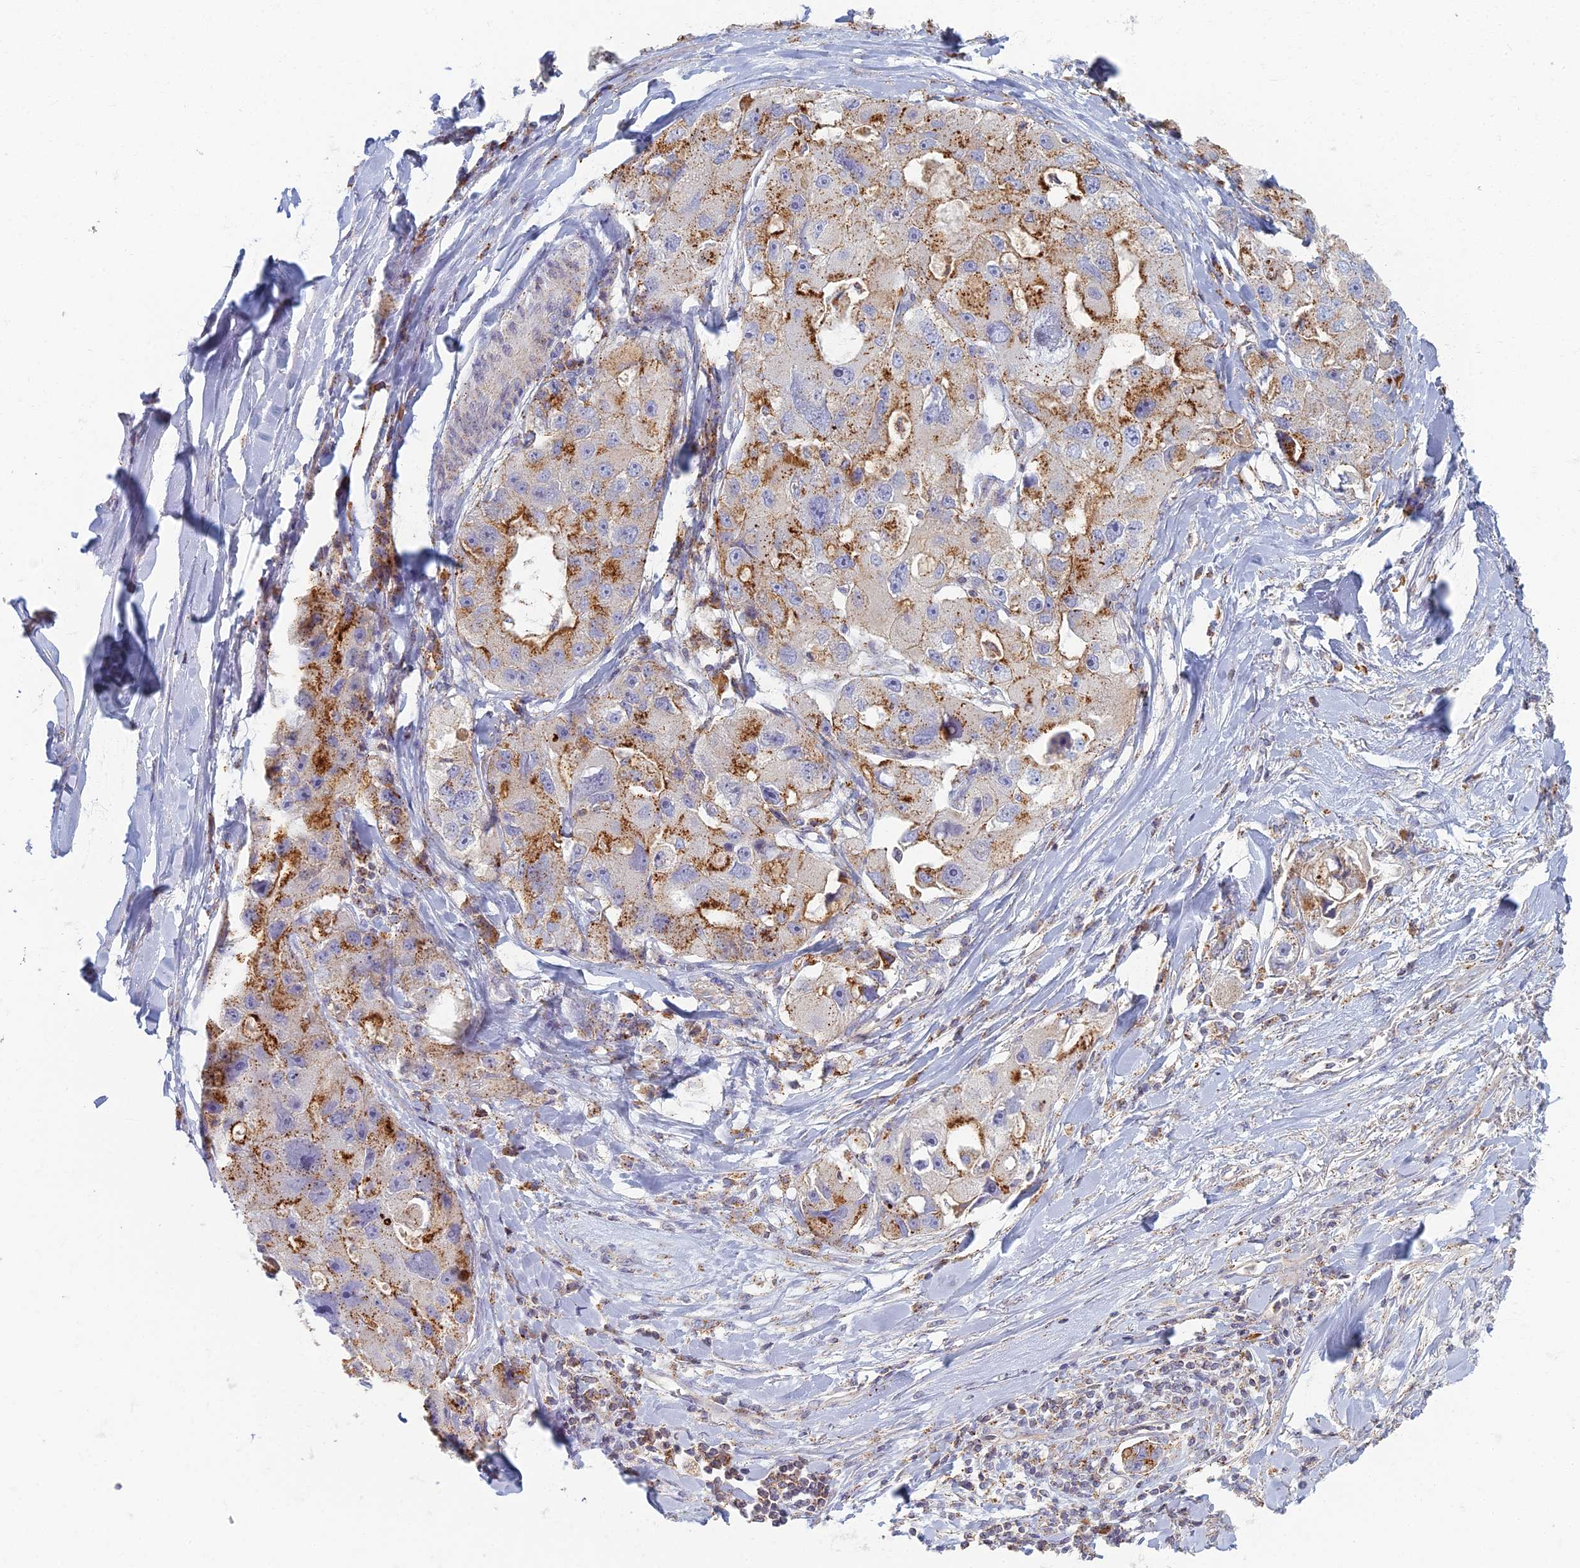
{"staining": {"intensity": "moderate", "quantity": "25%-75%", "location": "cytoplasmic/membranous"}, "tissue": "lung cancer", "cell_type": "Tumor cells", "image_type": "cancer", "snomed": [{"axis": "morphology", "description": "Adenocarcinoma, NOS"}, {"axis": "topography", "description": "Lung"}], "caption": "Human lung cancer (adenocarcinoma) stained with a brown dye shows moderate cytoplasmic/membranous positive positivity in about 25%-75% of tumor cells.", "gene": "CHMP4B", "patient": {"sex": "female", "age": 54}}